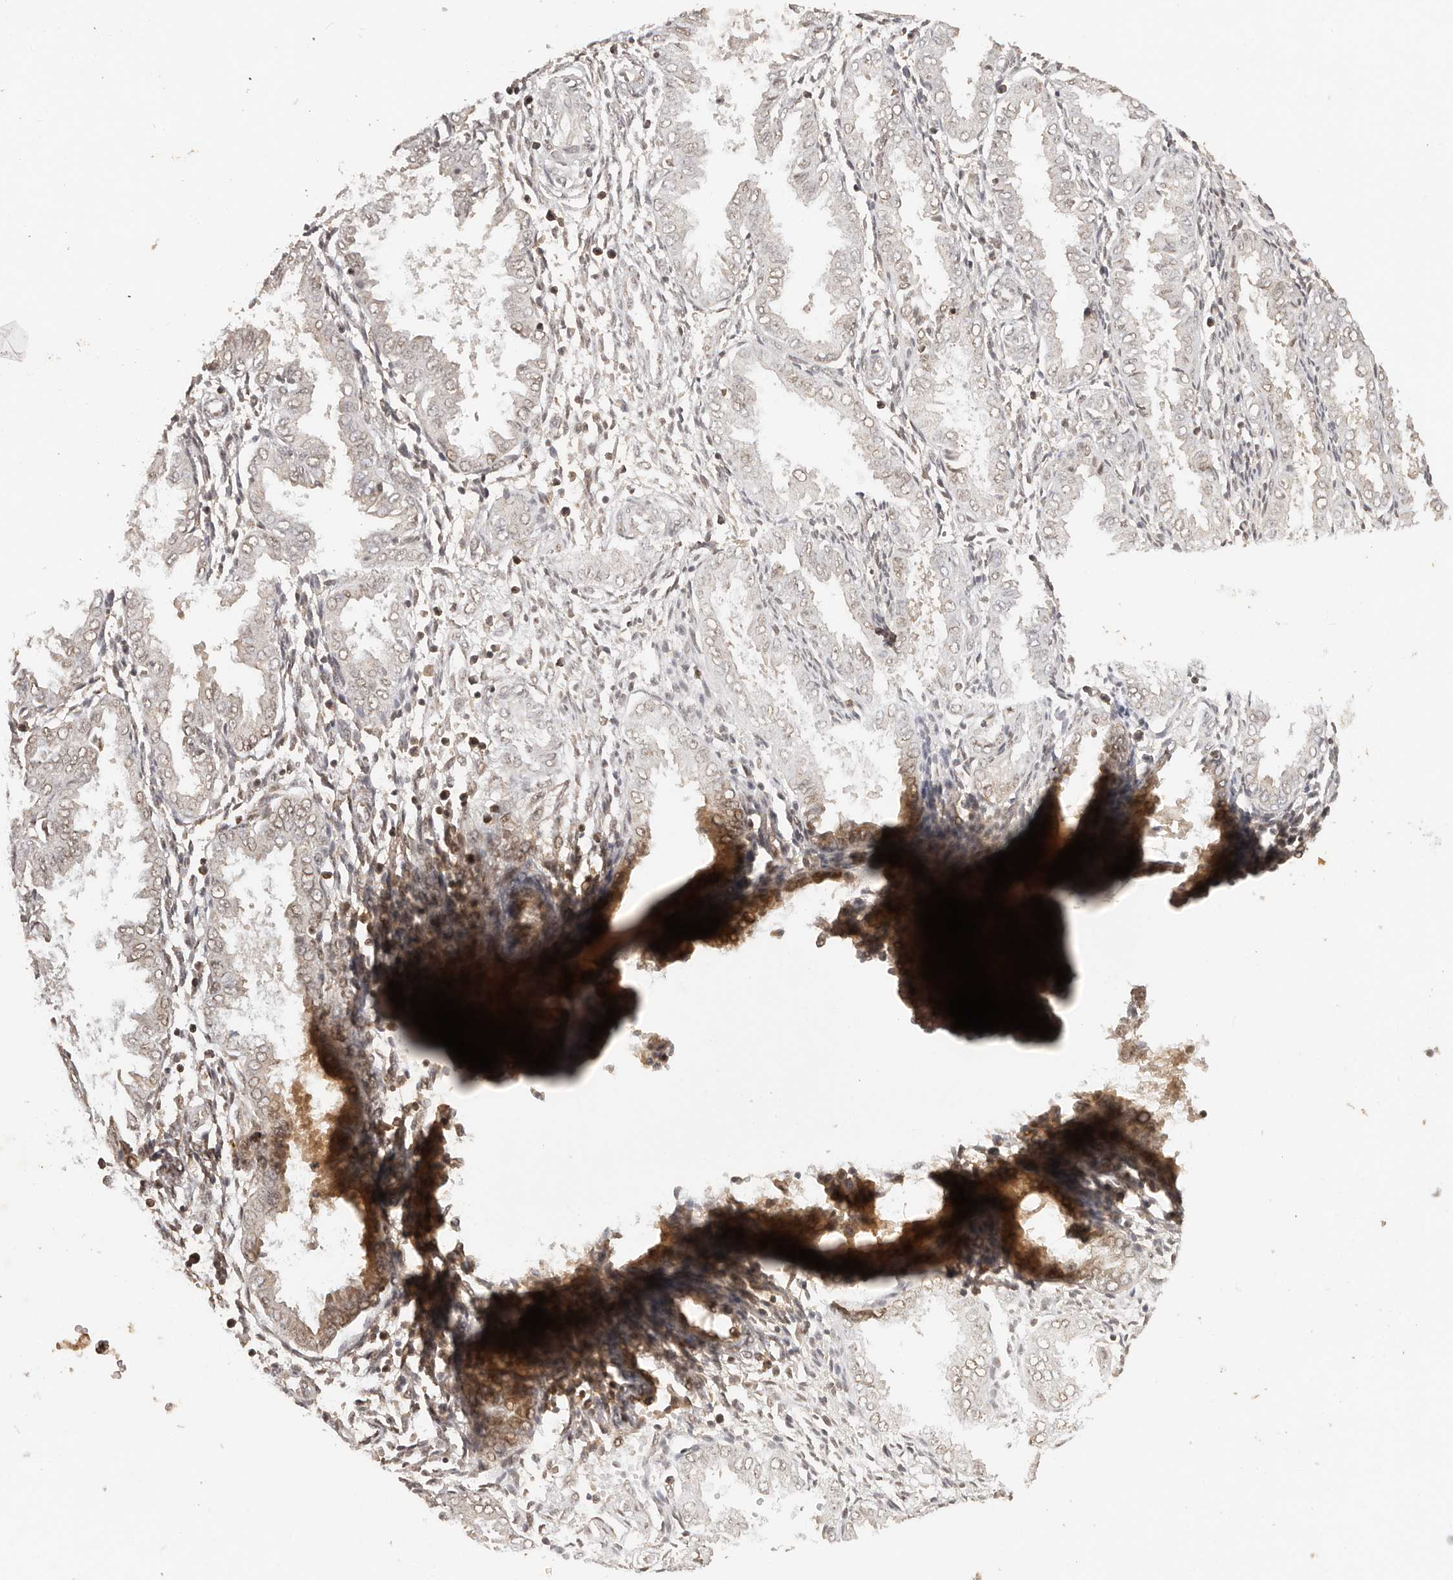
{"staining": {"intensity": "weak", "quantity": "<25%", "location": "nuclear"}, "tissue": "endometrium", "cell_type": "Cells in endometrial stroma", "image_type": "normal", "snomed": [{"axis": "morphology", "description": "Normal tissue, NOS"}, {"axis": "topography", "description": "Endometrium"}], "caption": "Immunohistochemical staining of benign human endometrium demonstrates no significant expression in cells in endometrial stroma. (Immunohistochemistry, brightfield microscopy, high magnification).", "gene": "SEC14L1", "patient": {"sex": "female", "age": 33}}